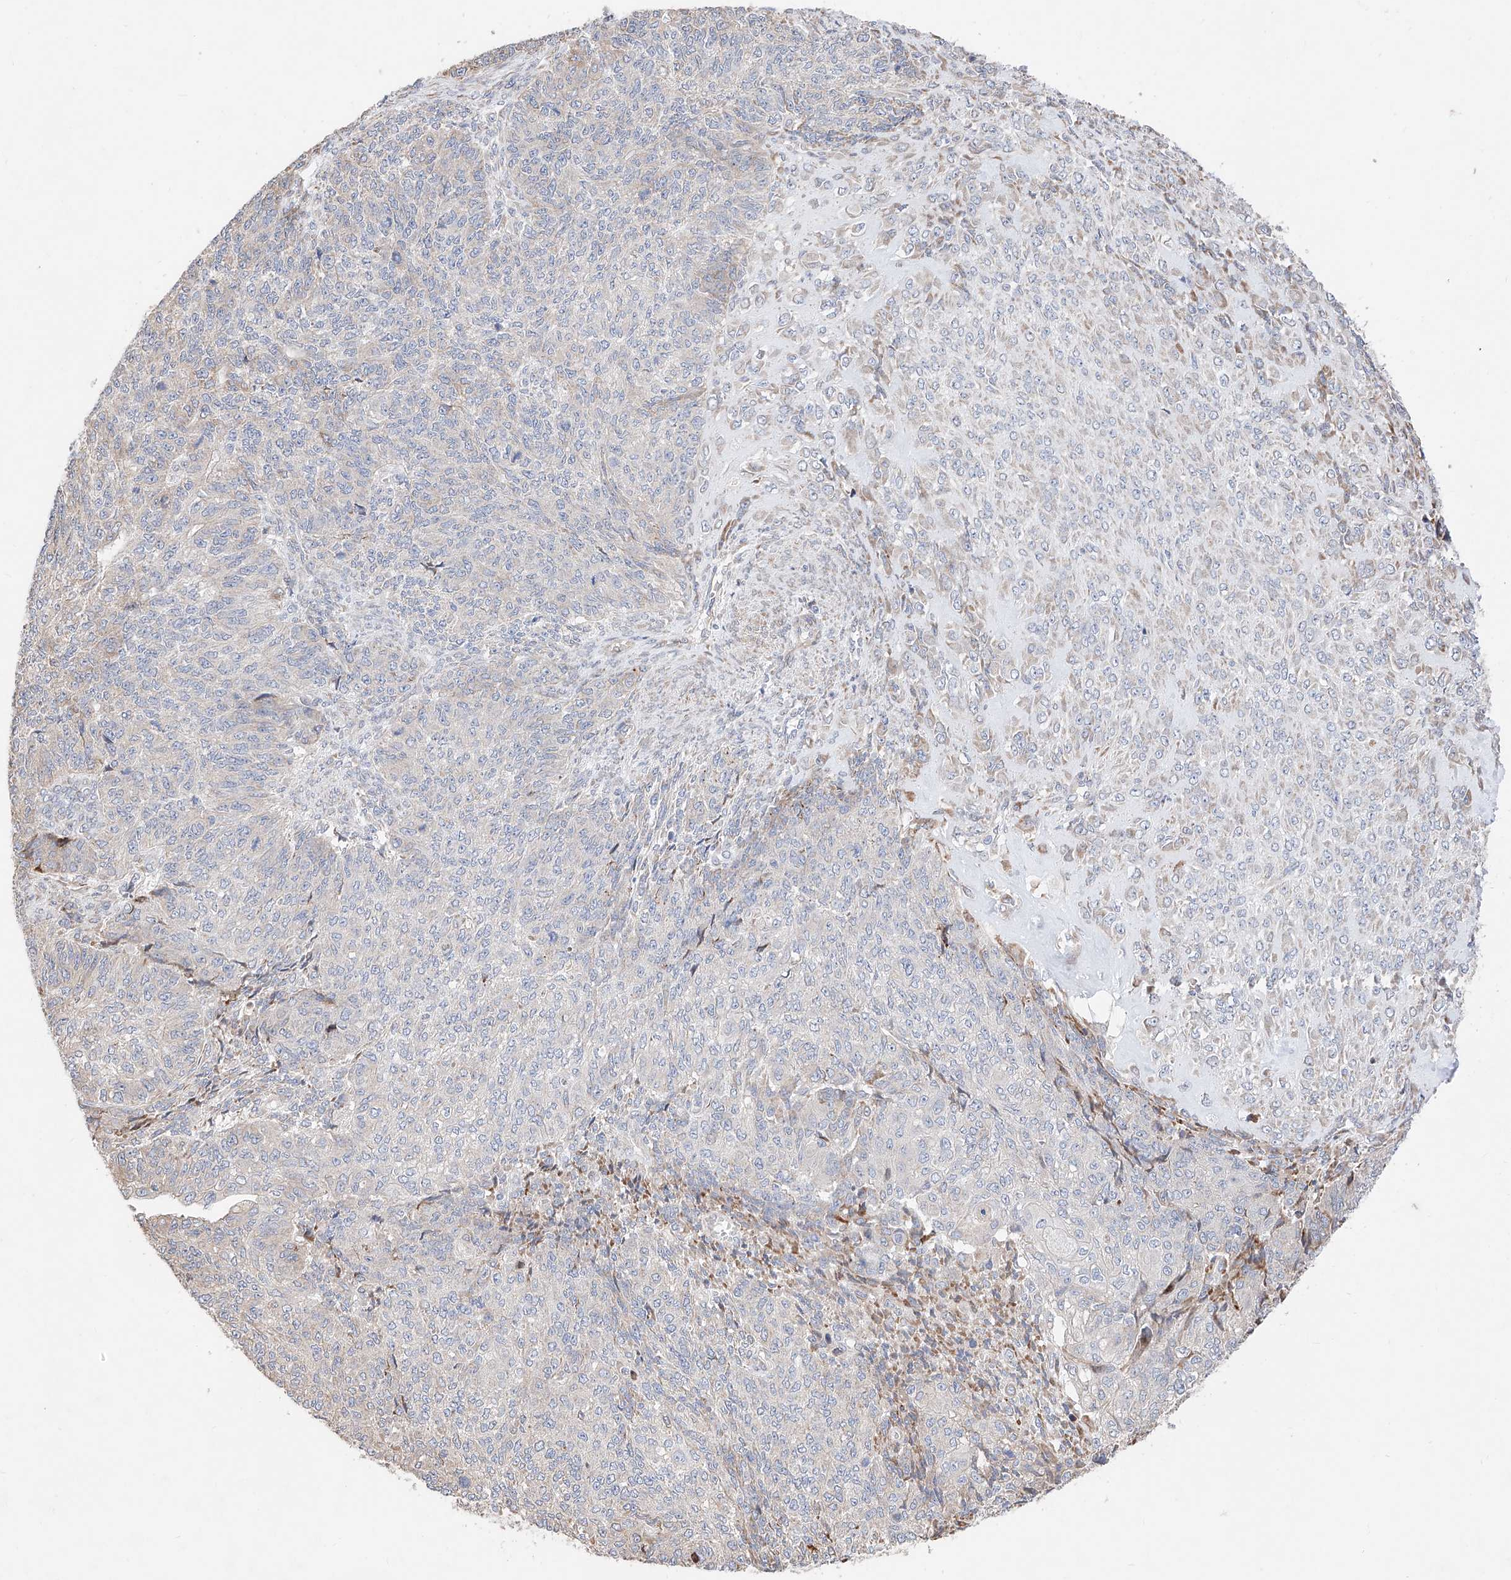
{"staining": {"intensity": "negative", "quantity": "none", "location": "none"}, "tissue": "endometrial cancer", "cell_type": "Tumor cells", "image_type": "cancer", "snomed": [{"axis": "morphology", "description": "Adenocarcinoma, NOS"}, {"axis": "topography", "description": "Endometrium"}], "caption": "IHC of endometrial adenocarcinoma exhibits no staining in tumor cells.", "gene": "ATP9B", "patient": {"sex": "female", "age": 32}}